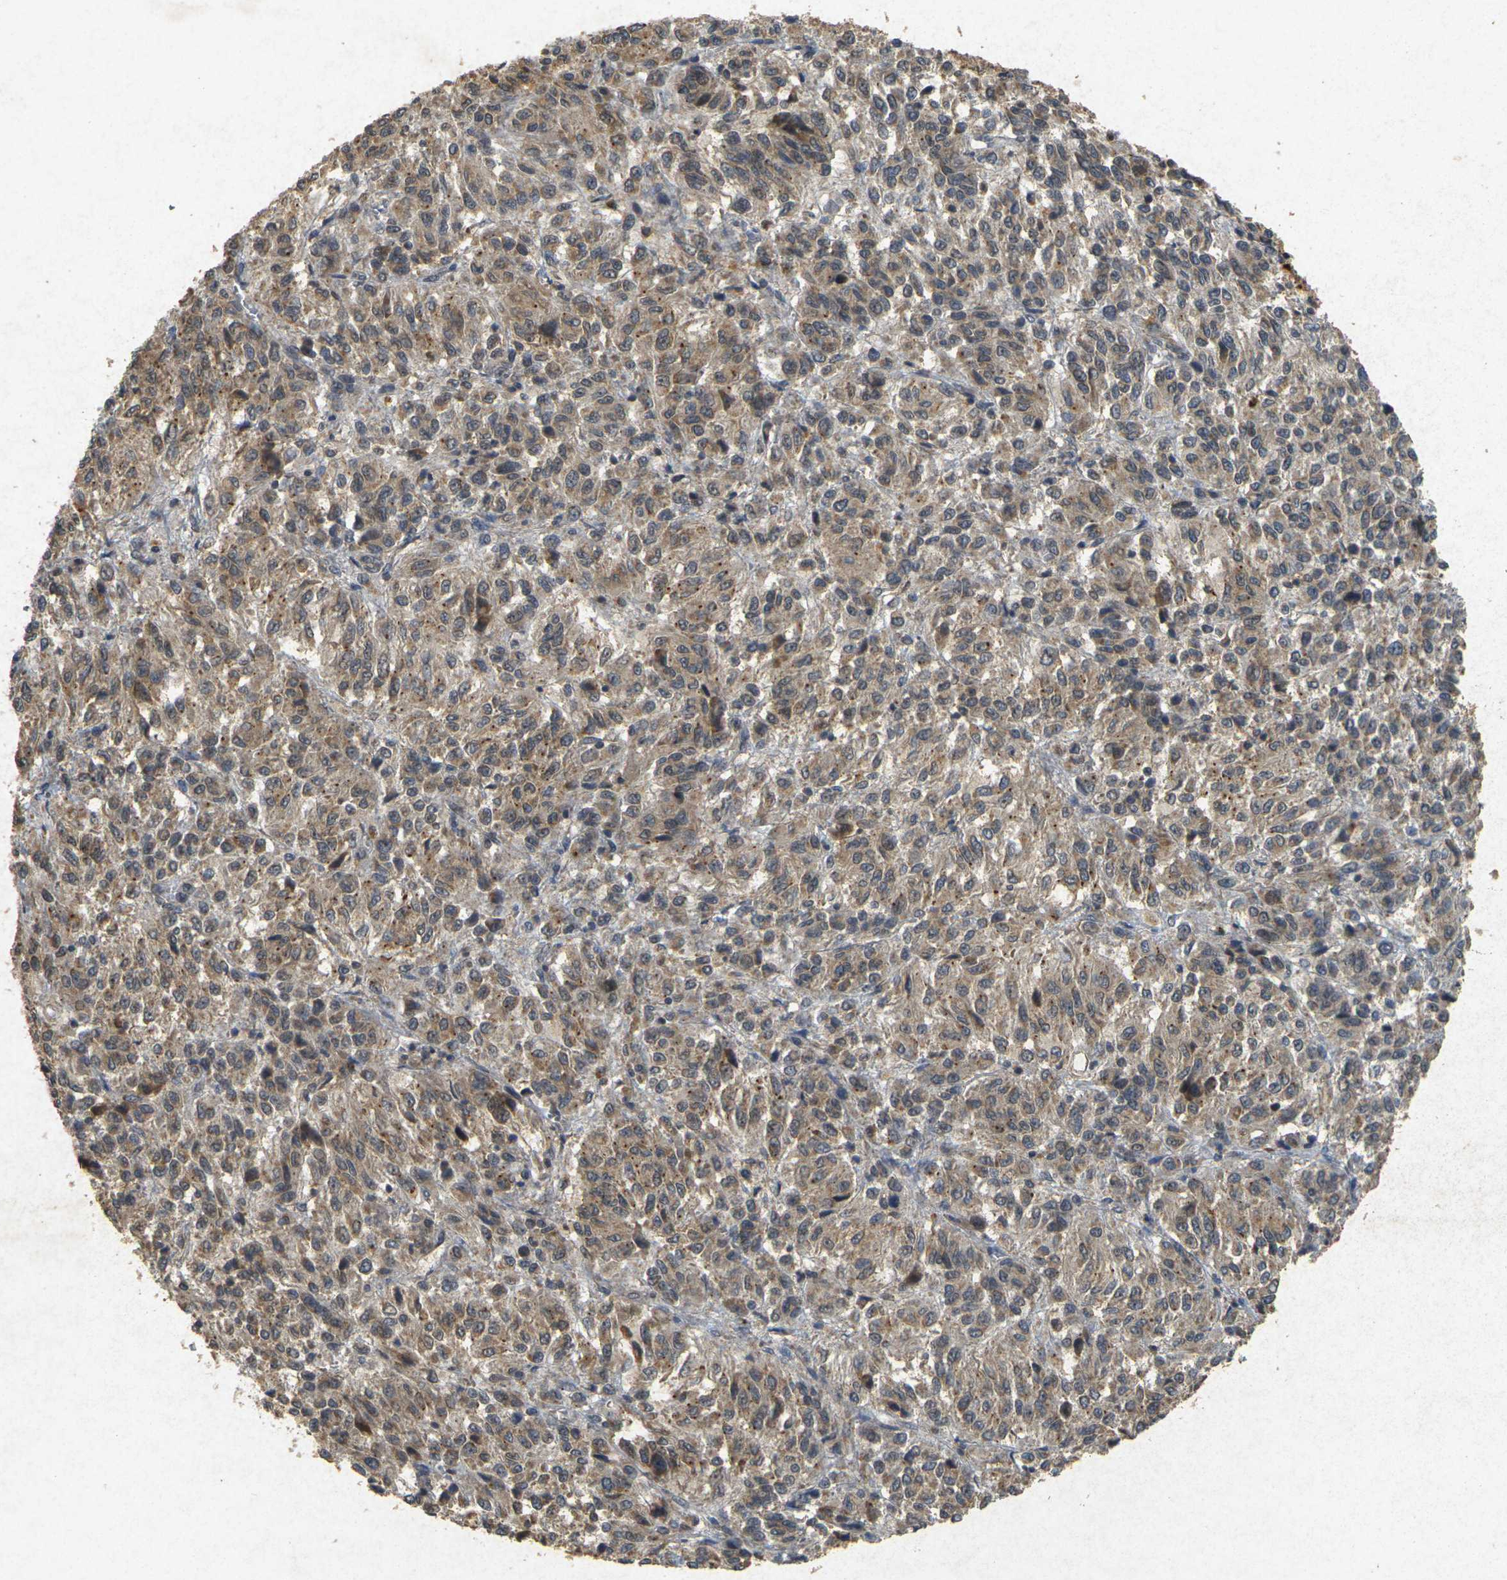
{"staining": {"intensity": "weak", "quantity": ">75%", "location": "cytoplasmic/membranous"}, "tissue": "melanoma", "cell_type": "Tumor cells", "image_type": "cancer", "snomed": [{"axis": "morphology", "description": "Malignant melanoma, Metastatic site"}, {"axis": "topography", "description": "Lung"}], "caption": "Approximately >75% of tumor cells in human melanoma exhibit weak cytoplasmic/membranous protein staining as visualized by brown immunohistochemical staining.", "gene": "ERN1", "patient": {"sex": "male", "age": 64}}